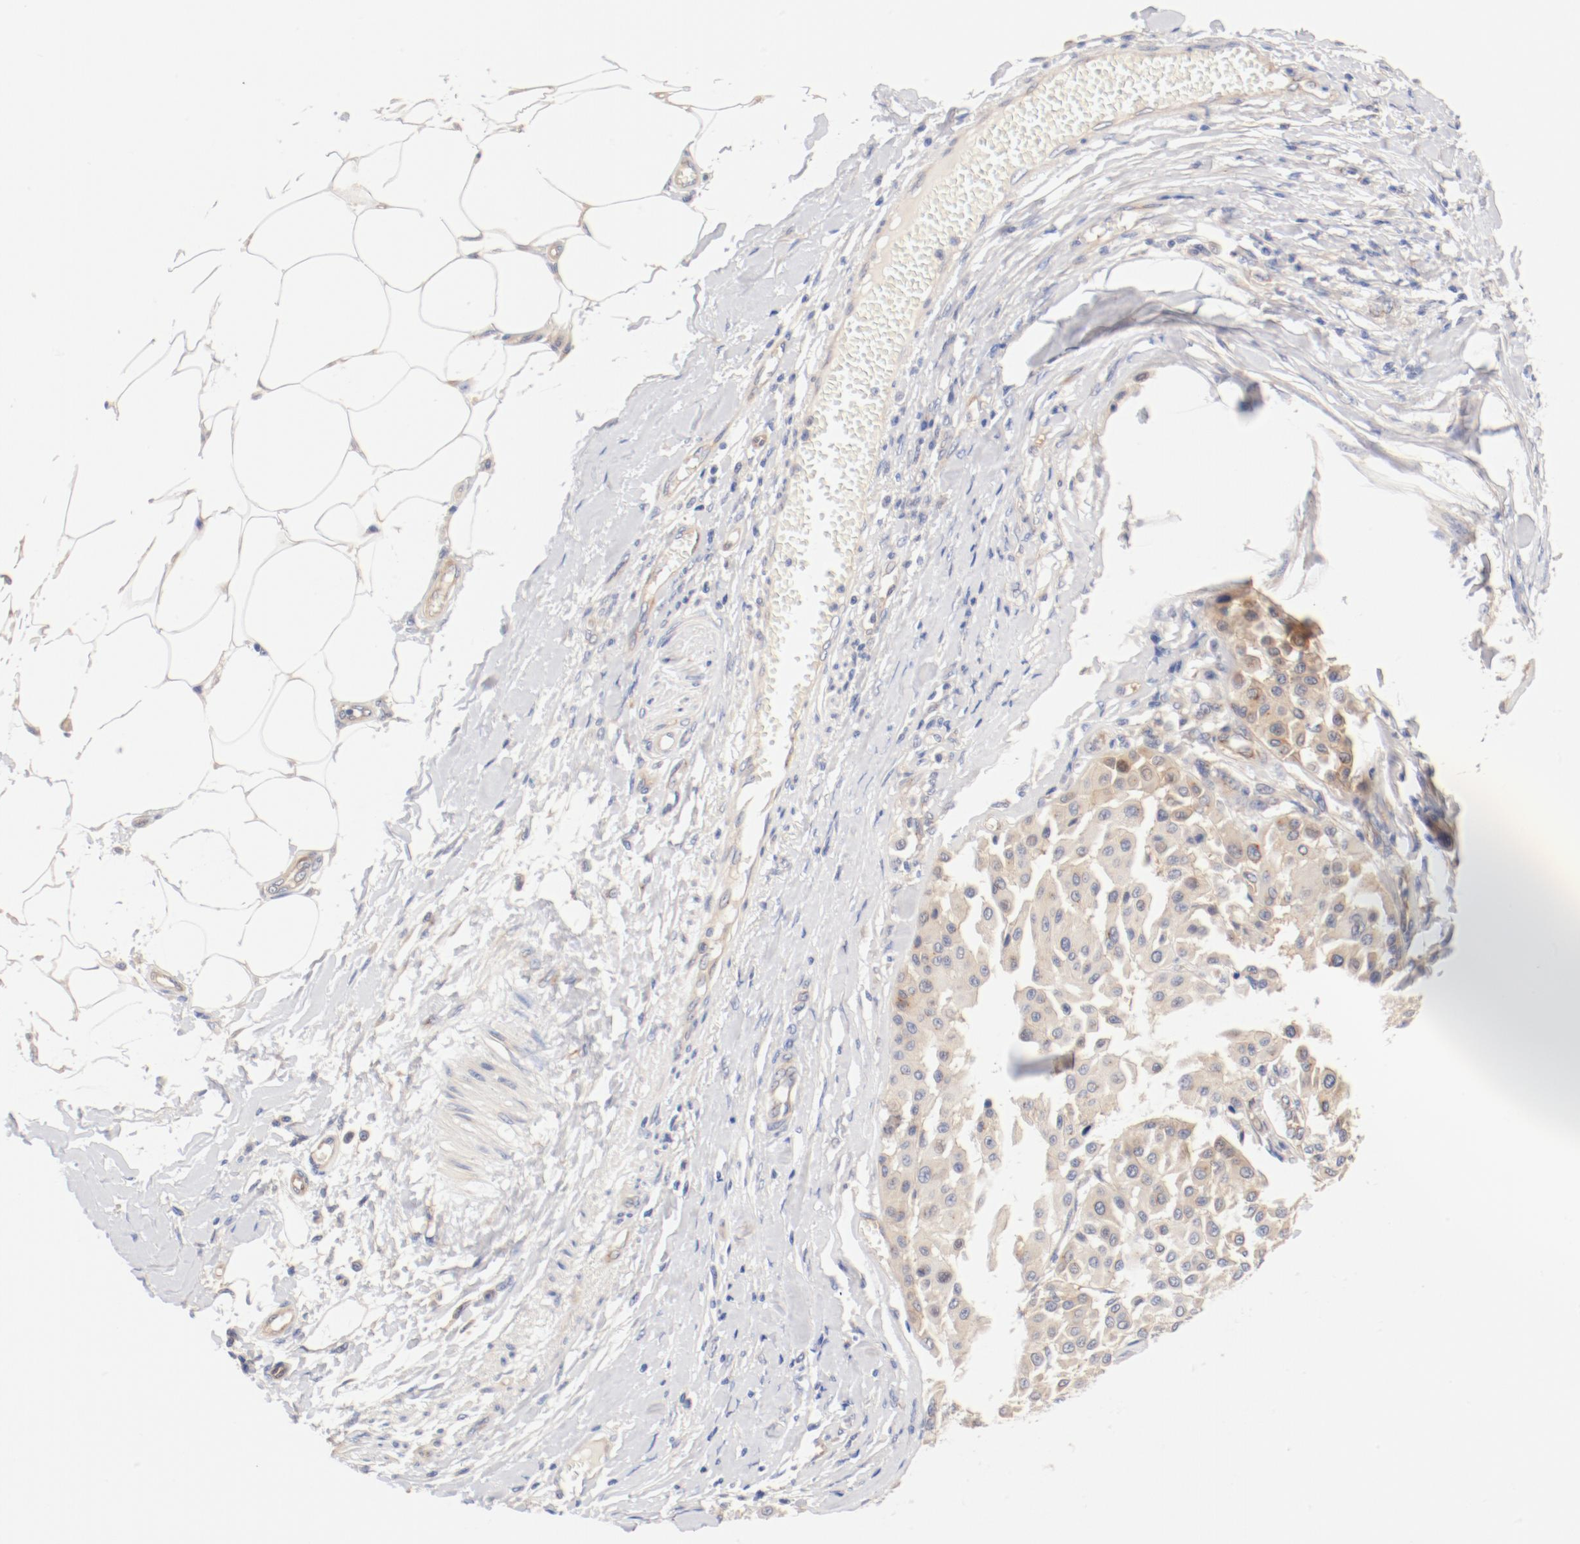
{"staining": {"intensity": "weak", "quantity": ">75%", "location": "cytoplasmic/membranous"}, "tissue": "melanoma", "cell_type": "Tumor cells", "image_type": "cancer", "snomed": [{"axis": "morphology", "description": "Malignant melanoma, Metastatic site"}, {"axis": "topography", "description": "Soft tissue"}], "caption": "Weak cytoplasmic/membranous protein expression is seen in about >75% of tumor cells in malignant melanoma (metastatic site).", "gene": "DYNC1H1", "patient": {"sex": "male", "age": 41}}